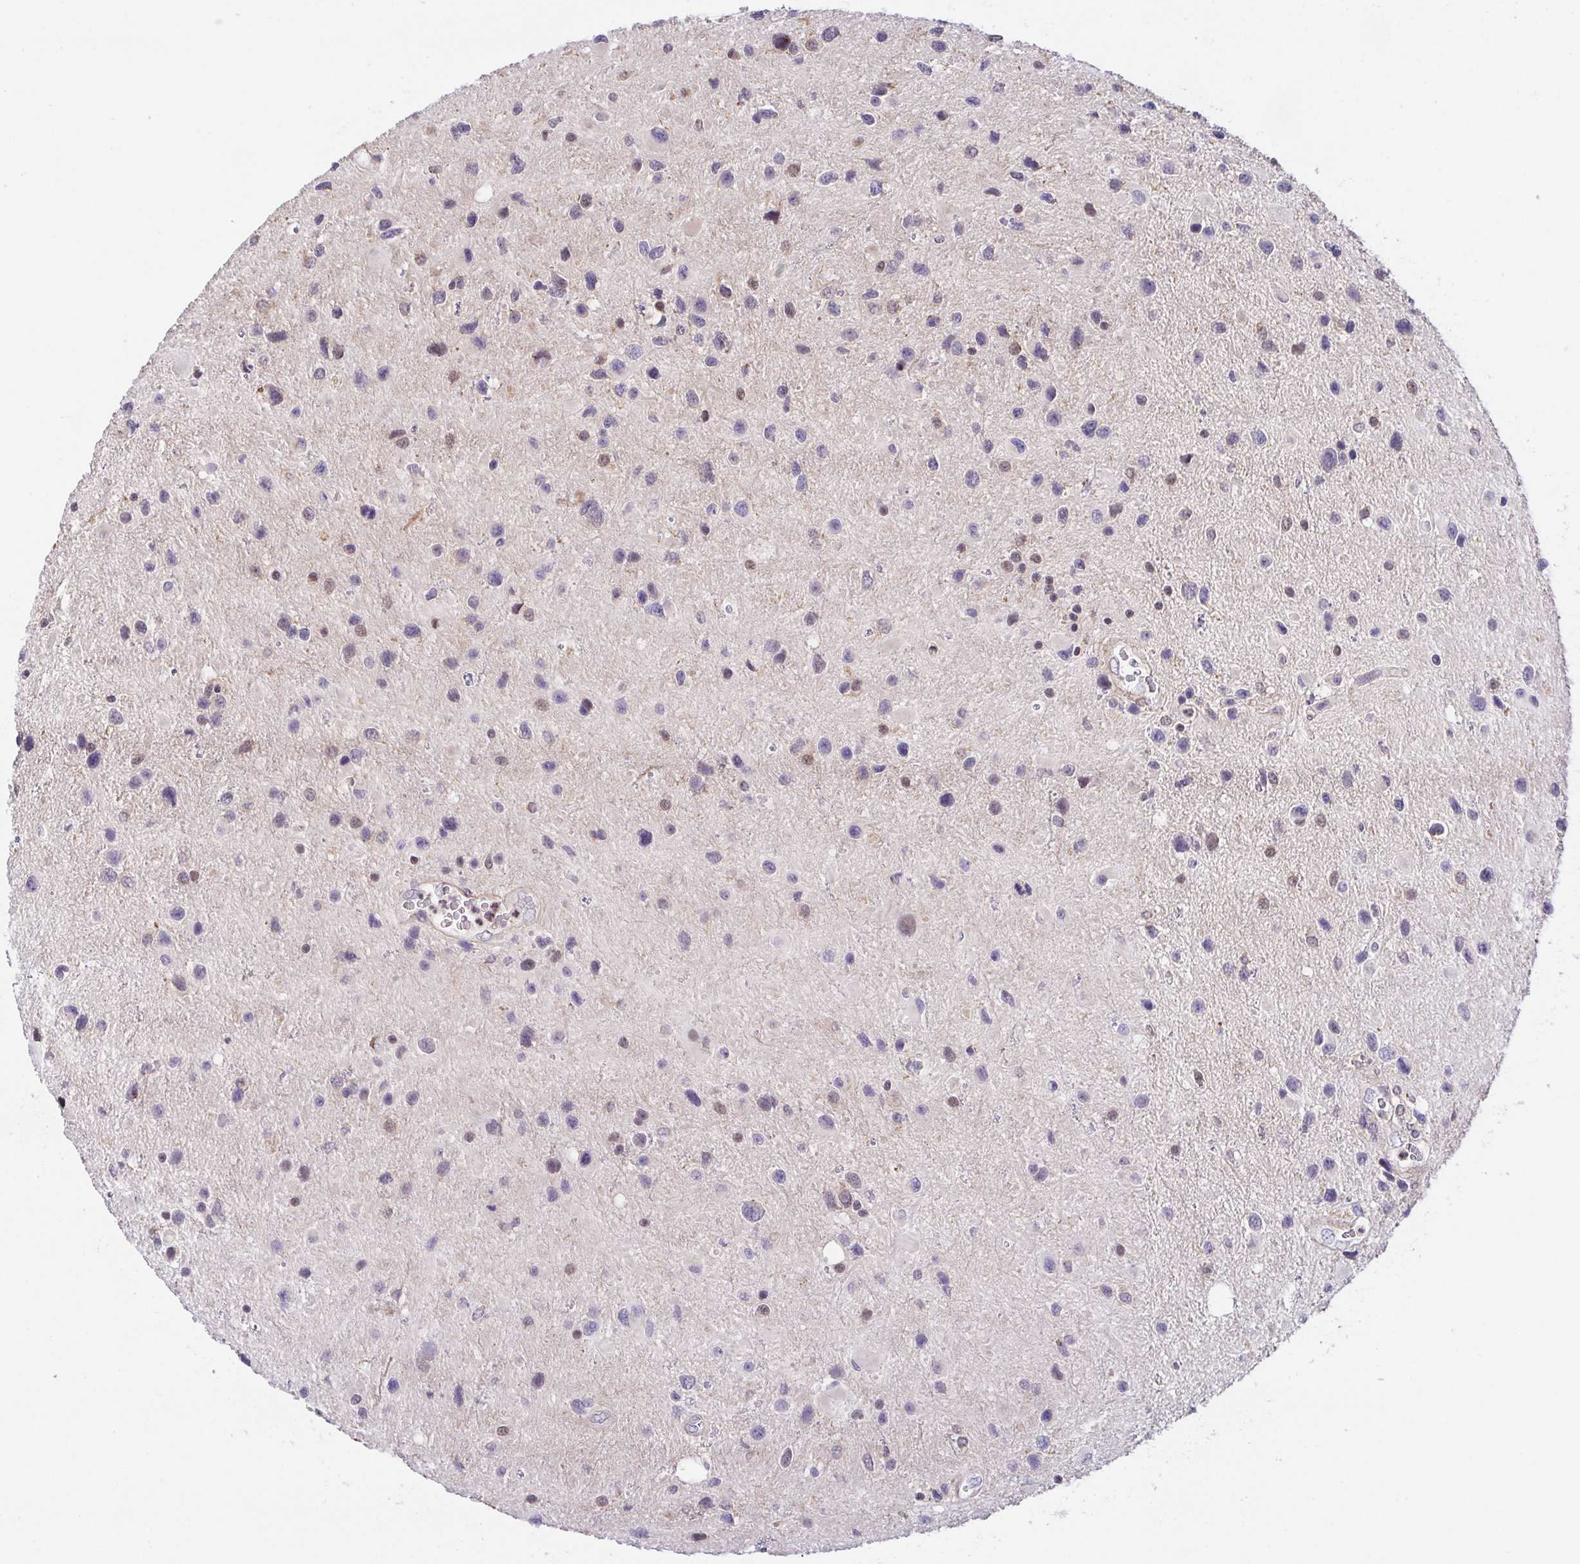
{"staining": {"intensity": "weak", "quantity": "<25%", "location": "nuclear"}, "tissue": "glioma", "cell_type": "Tumor cells", "image_type": "cancer", "snomed": [{"axis": "morphology", "description": "Glioma, malignant, Low grade"}, {"axis": "topography", "description": "Brain"}], "caption": "This is an immunohistochemistry (IHC) histopathology image of human malignant low-grade glioma. There is no positivity in tumor cells.", "gene": "PREPL", "patient": {"sex": "female", "age": 32}}